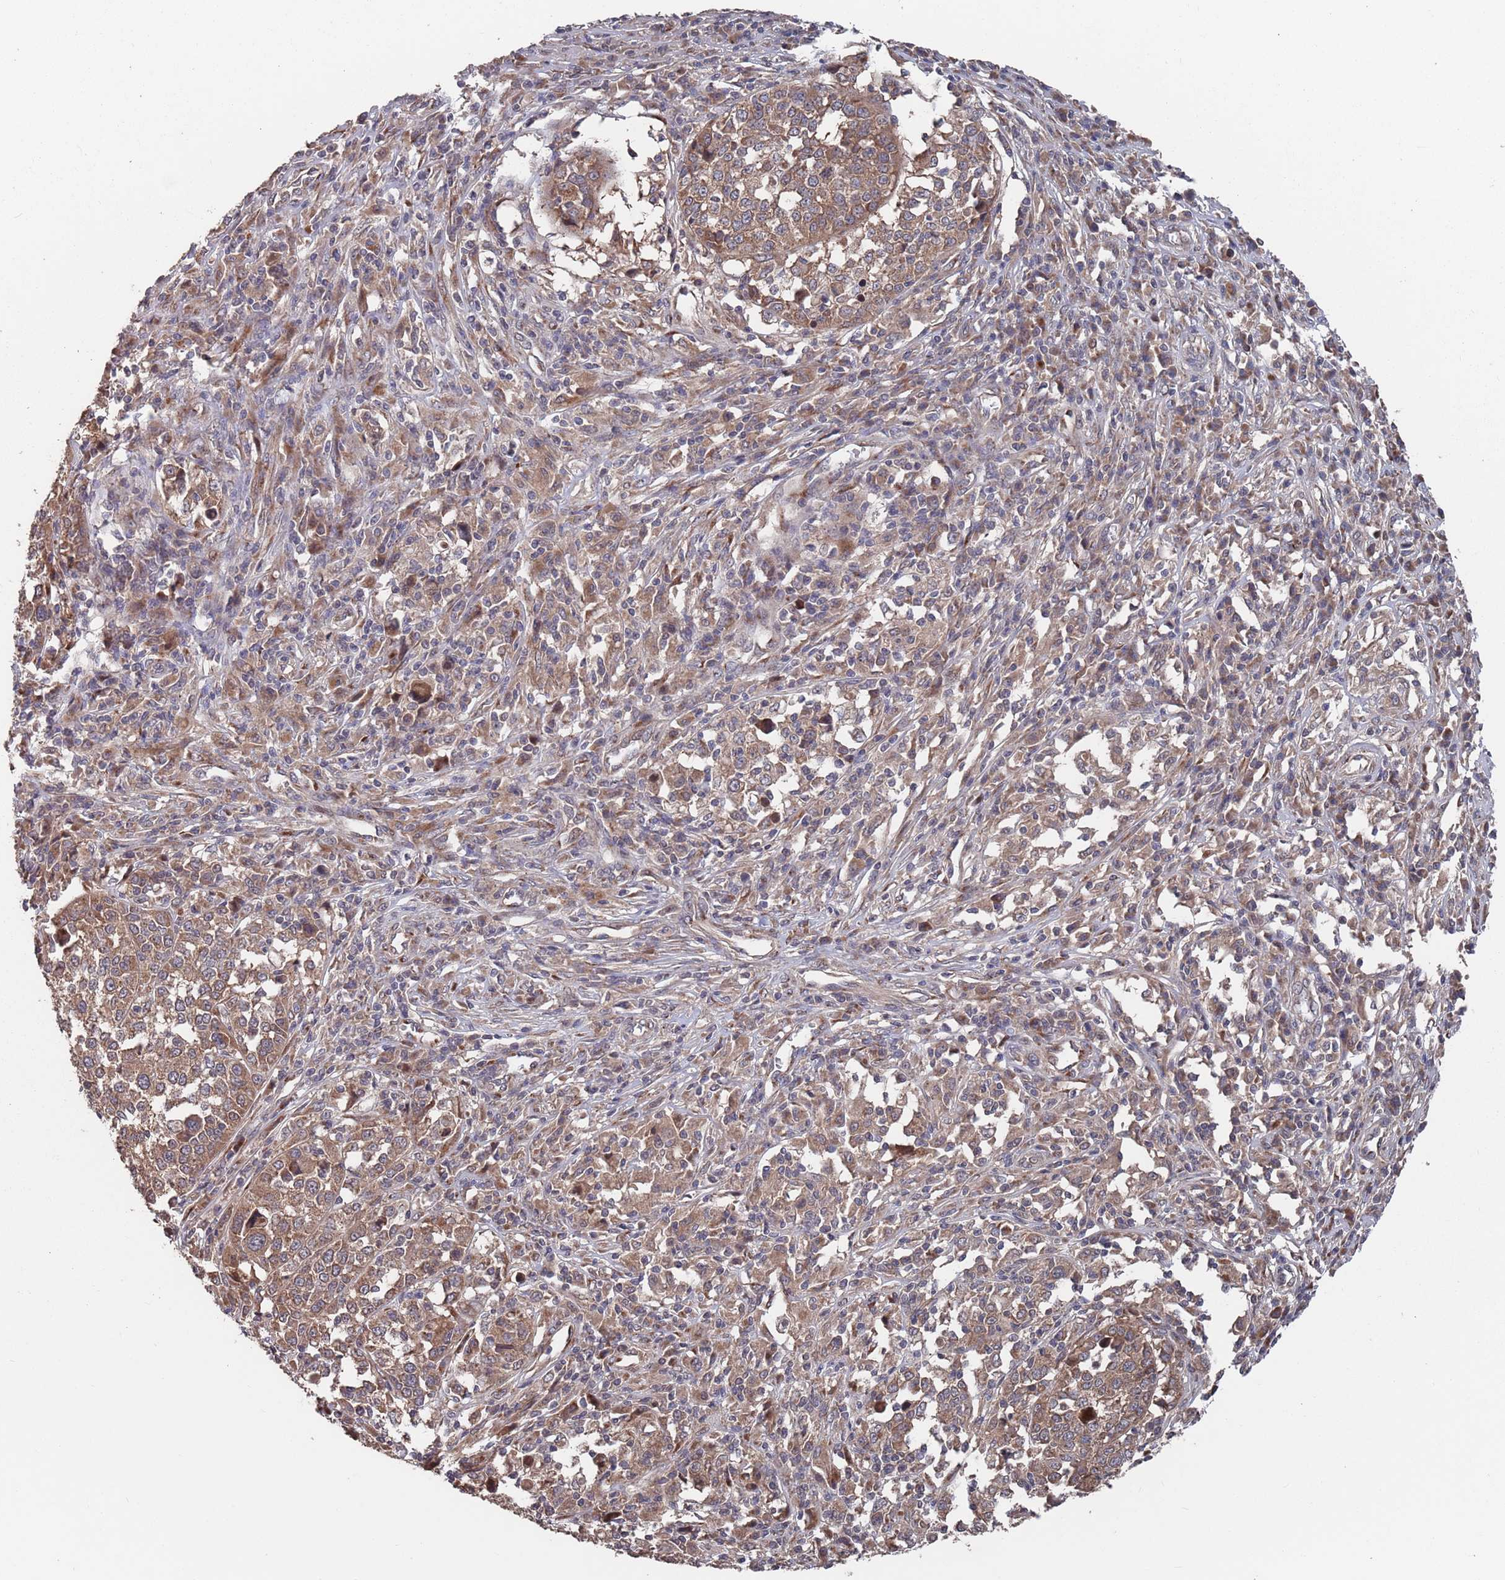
{"staining": {"intensity": "moderate", "quantity": ">75%", "location": "cytoplasmic/membranous"}, "tissue": "melanoma", "cell_type": "Tumor cells", "image_type": "cancer", "snomed": [{"axis": "morphology", "description": "Malignant melanoma, Metastatic site"}, {"axis": "topography", "description": "Lymph node"}], "caption": "Melanoma was stained to show a protein in brown. There is medium levels of moderate cytoplasmic/membranous staining in approximately >75% of tumor cells.", "gene": "UNC45A", "patient": {"sex": "male", "age": 44}}